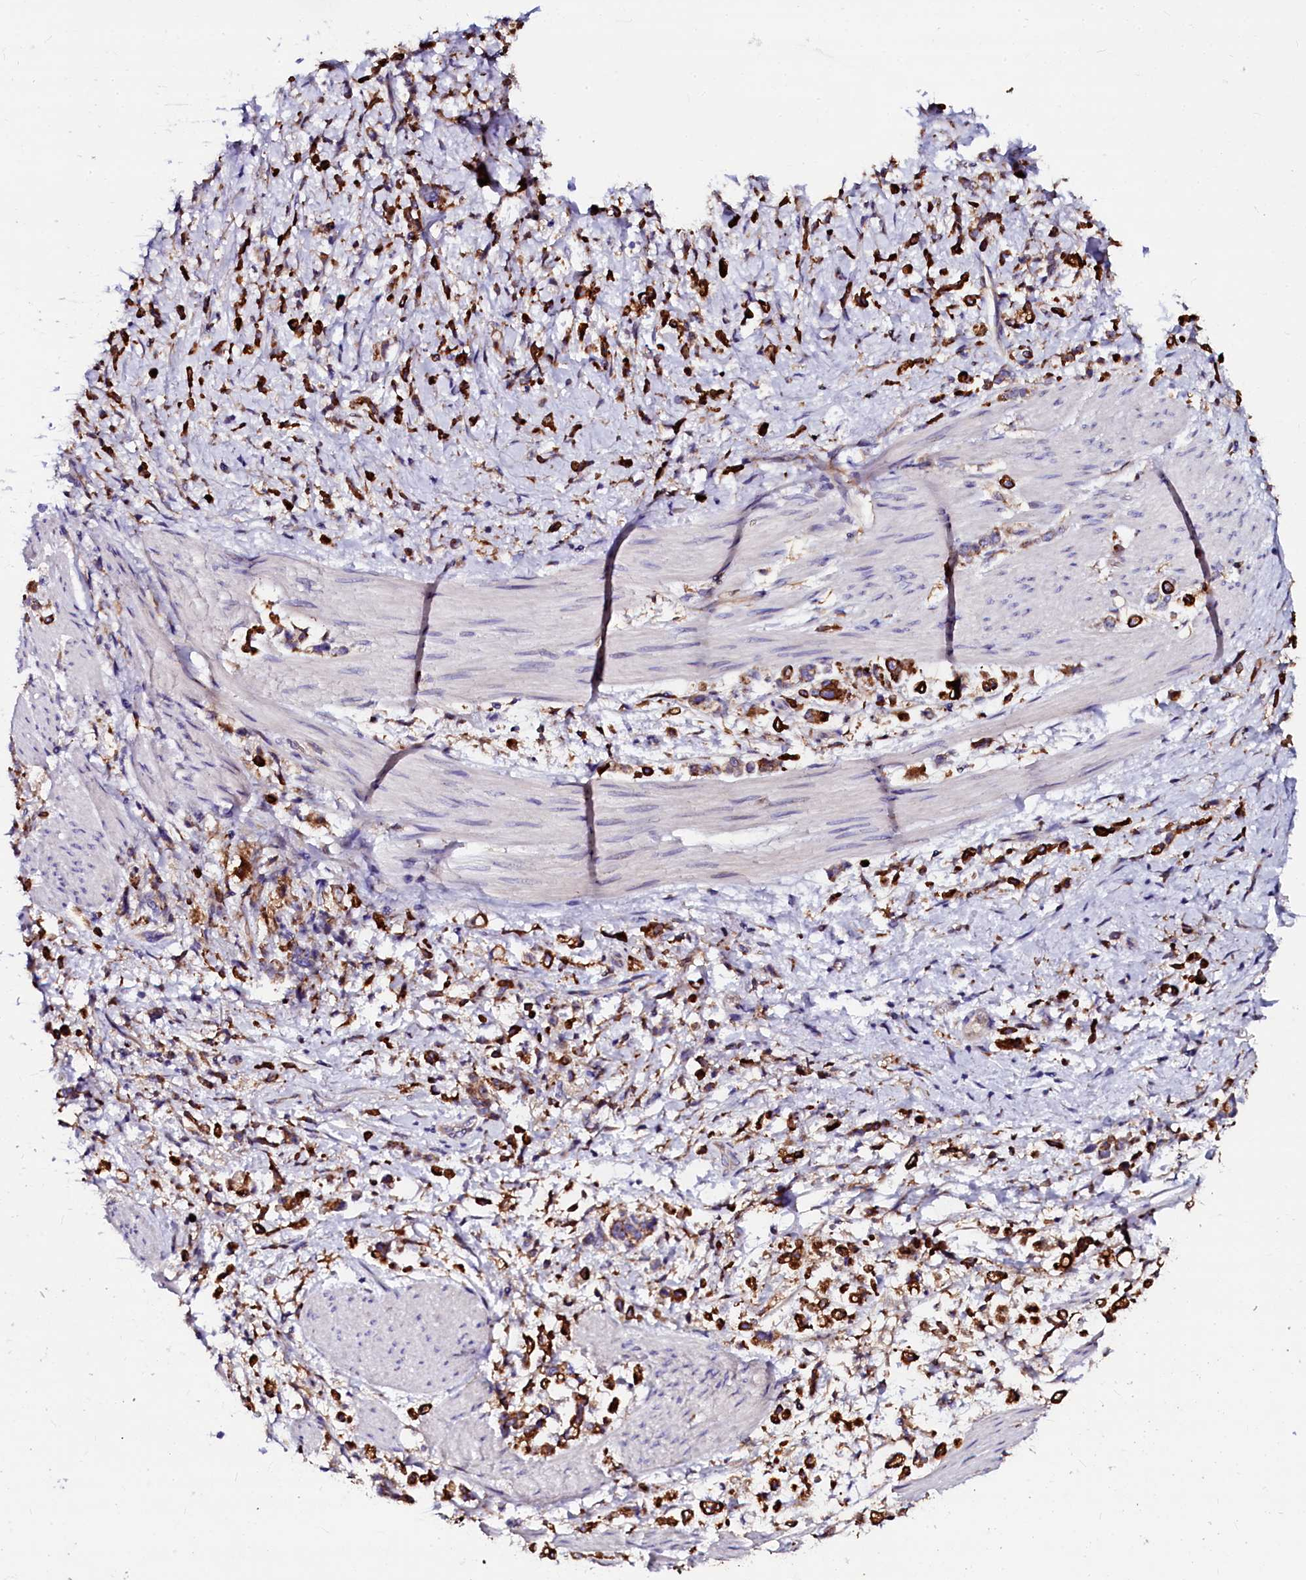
{"staining": {"intensity": "strong", "quantity": ">75%", "location": "cytoplasmic/membranous"}, "tissue": "stomach cancer", "cell_type": "Tumor cells", "image_type": "cancer", "snomed": [{"axis": "morphology", "description": "Adenocarcinoma, NOS"}, {"axis": "topography", "description": "Stomach"}], "caption": "Stomach adenocarcinoma stained with a protein marker exhibits strong staining in tumor cells.", "gene": "OTOL1", "patient": {"sex": "female", "age": 60}}